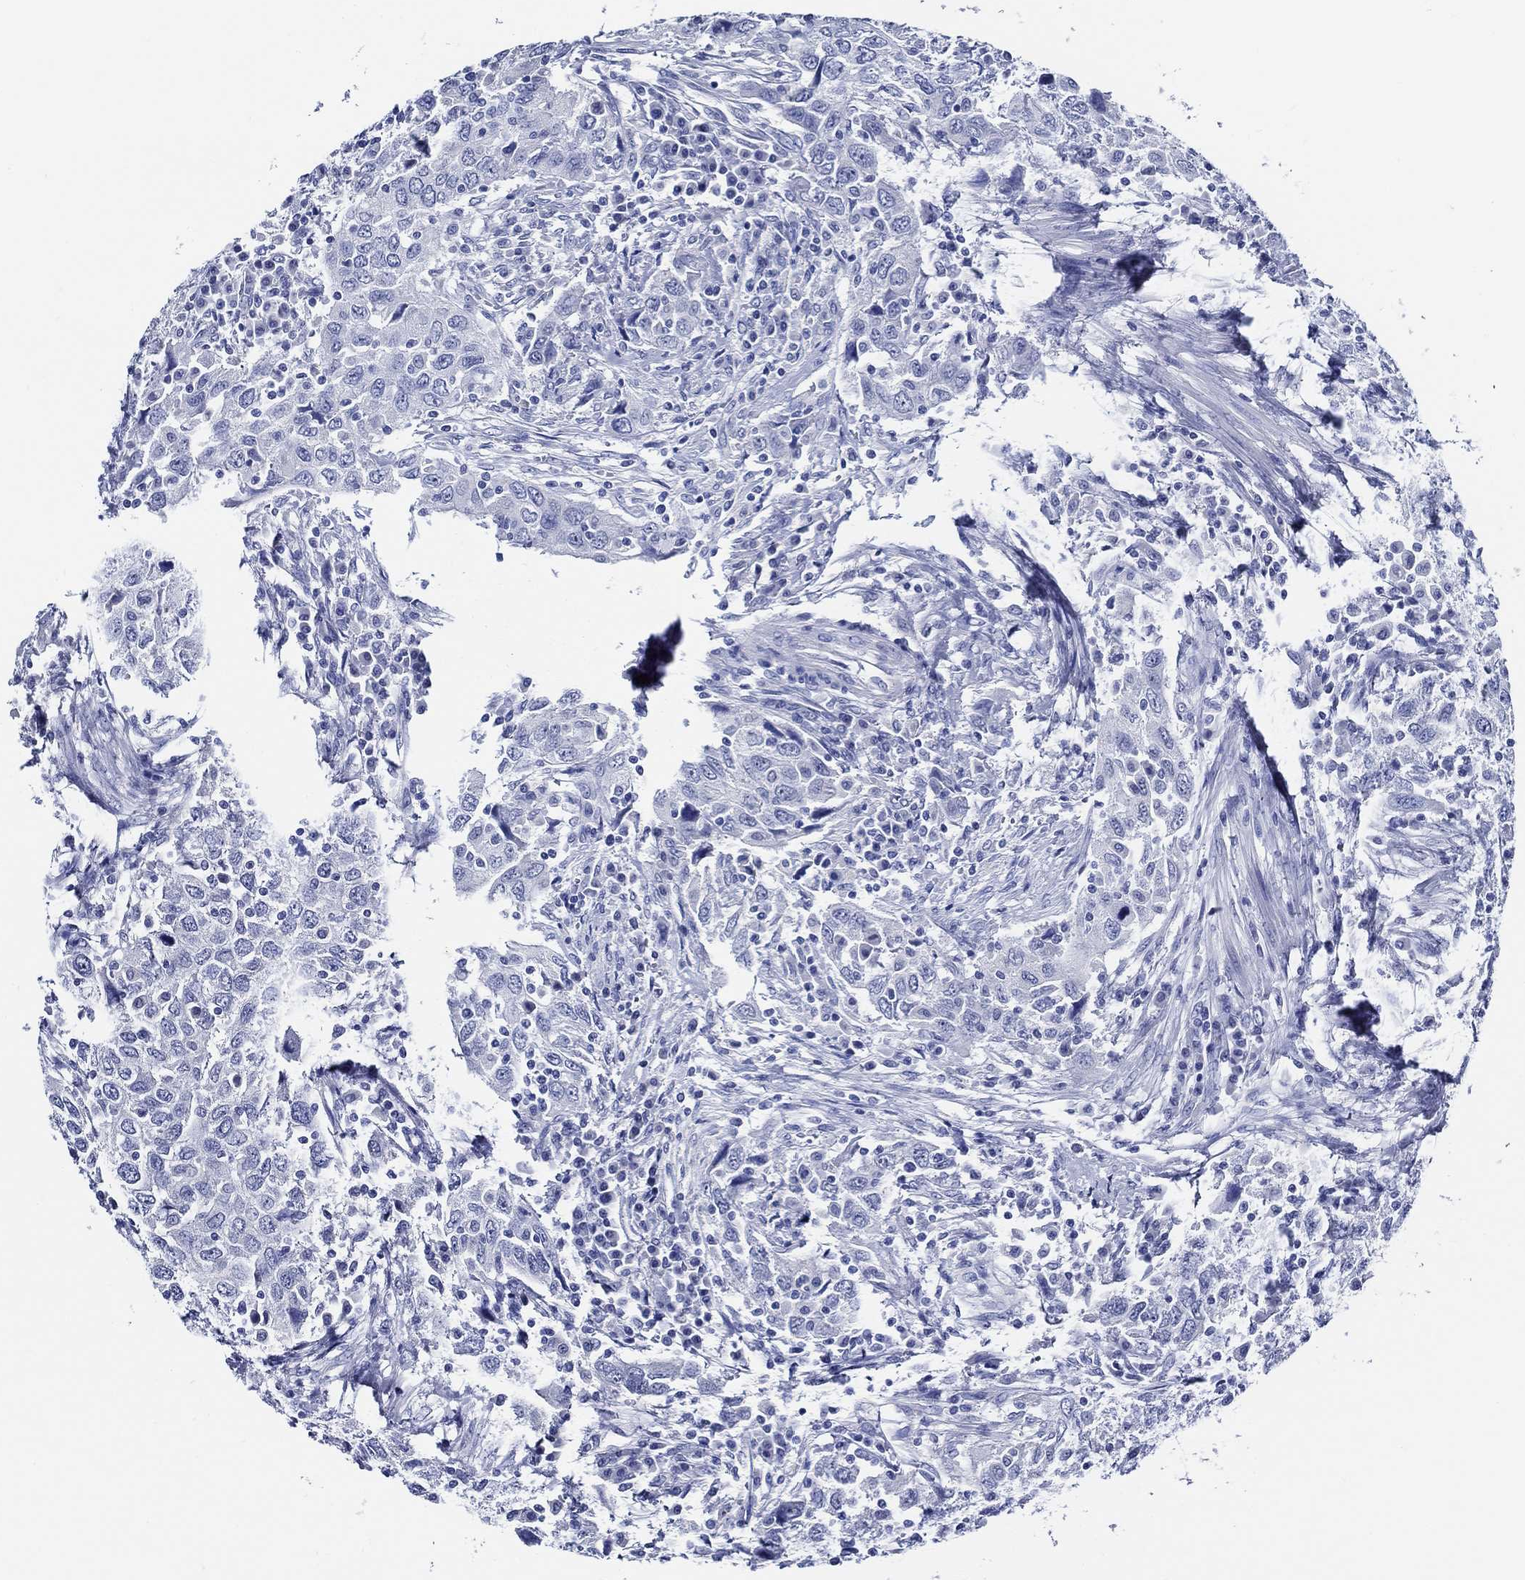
{"staining": {"intensity": "negative", "quantity": "none", "location": "none"}, "tissue": "urothelial cancer", "cell_type": "Tumor cells", "image_type": "cancer", "snomed": [{"axis": "morphology", "description": "Urothelial carcinoma, High grade"}, {"axis": "topography", "description": "Urinary bladder"}], "caption": "DAB (3,3'-diaminobenzidine) immunohistochemical staining of high-grade urothelial carcinoma displays no significant expression in tumor cells.", "gene": "WDR62", "patient": {"sex": "male", "age": 76}}